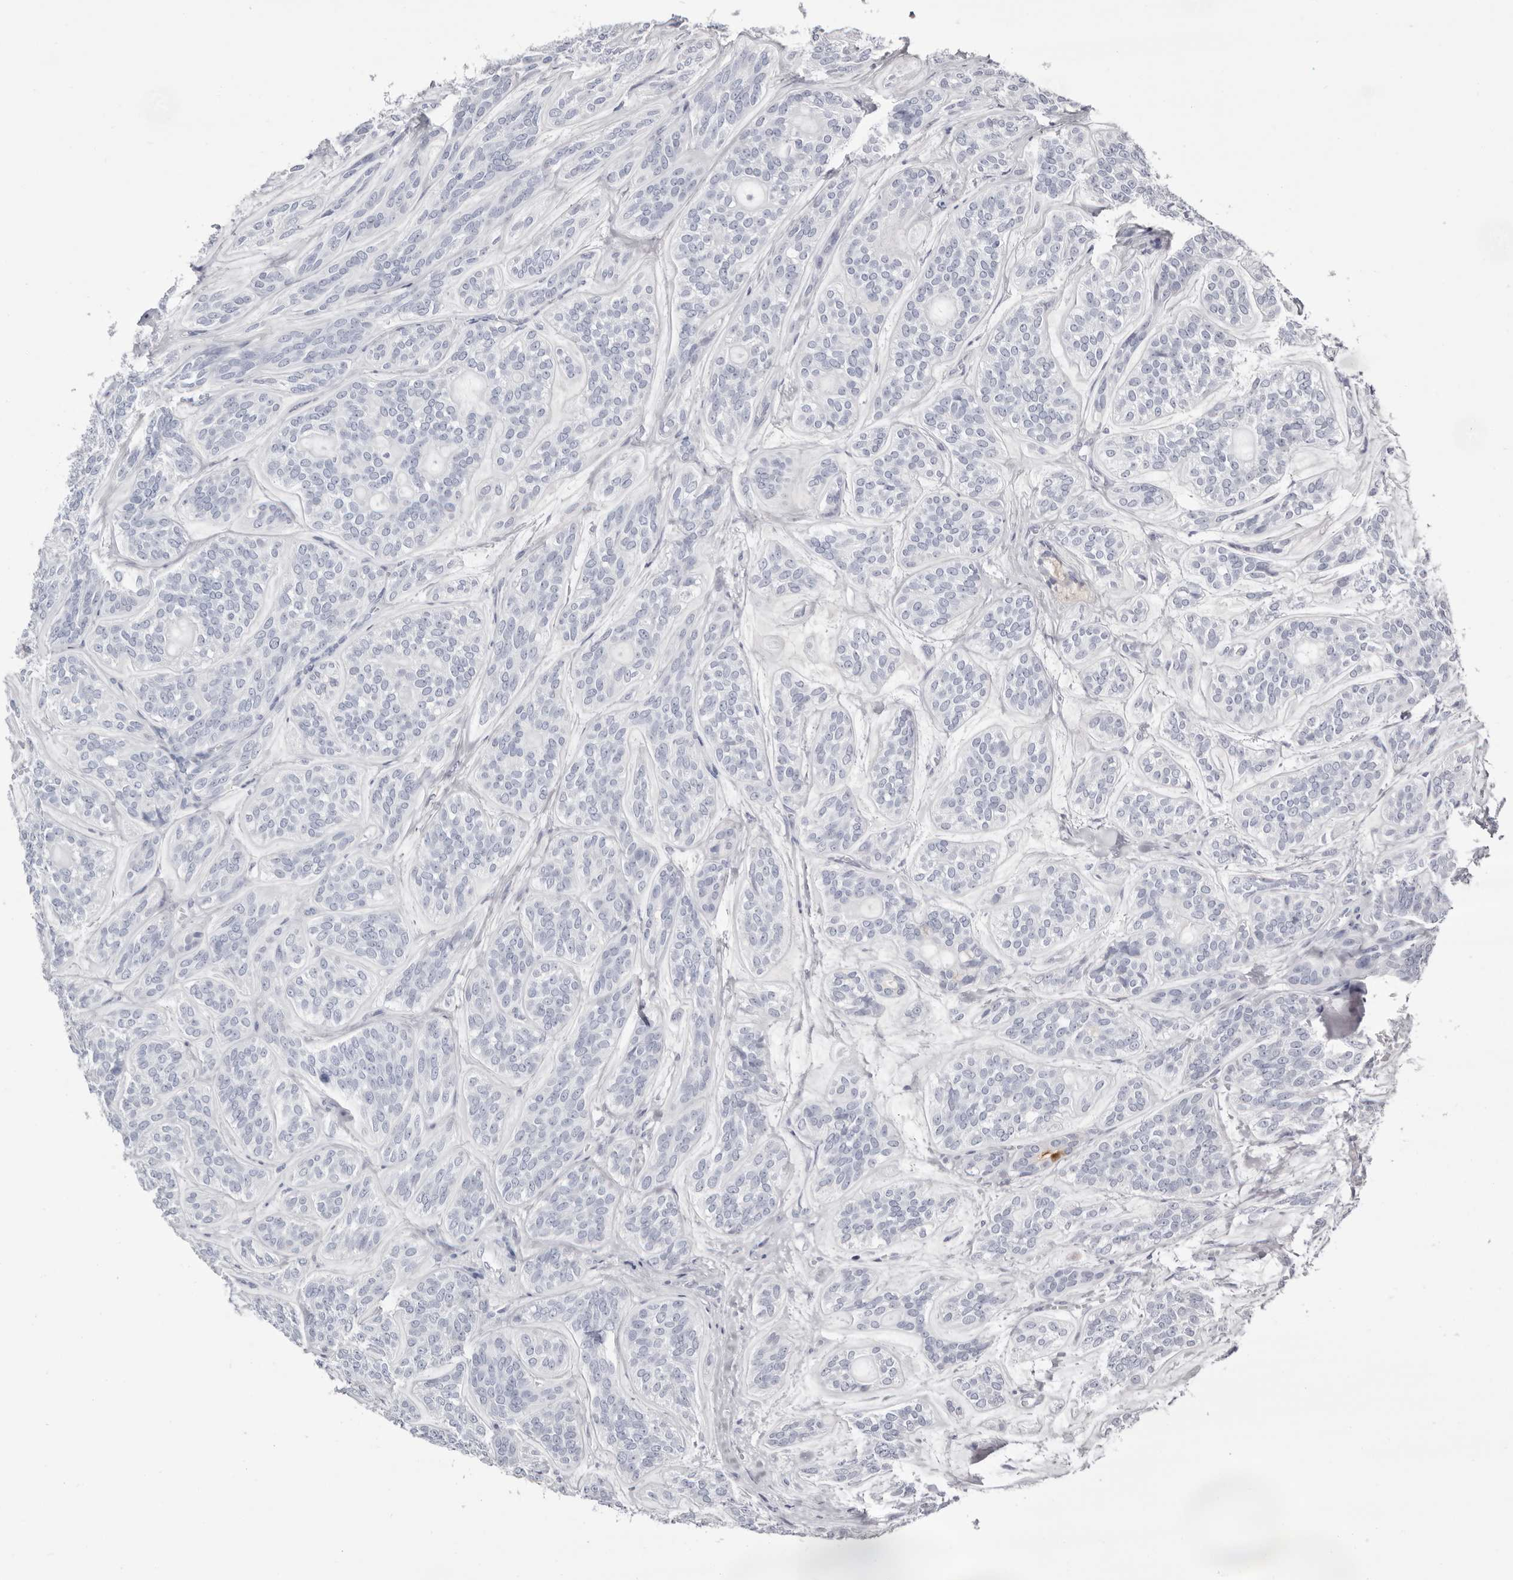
{"staining": {"intensity": "negative", "quantity": "none", "location": "none"}, "tissue": "head and neck cancer", "cell_type": "Tumor cells", "image_type": "cancer", "snomed": [{"axis": "morphology", "description": "Adenocarcinoma, NOS"}, {"axis": "topography", "description": "Head-Neck"}], "caption": "Head and neck adenocarcinoma stained for a protein using immunohistochemistry (IHC) shows no staining tumor cells.", "gene": "LPO", "patient": {"sex": "male", "age": 66}}